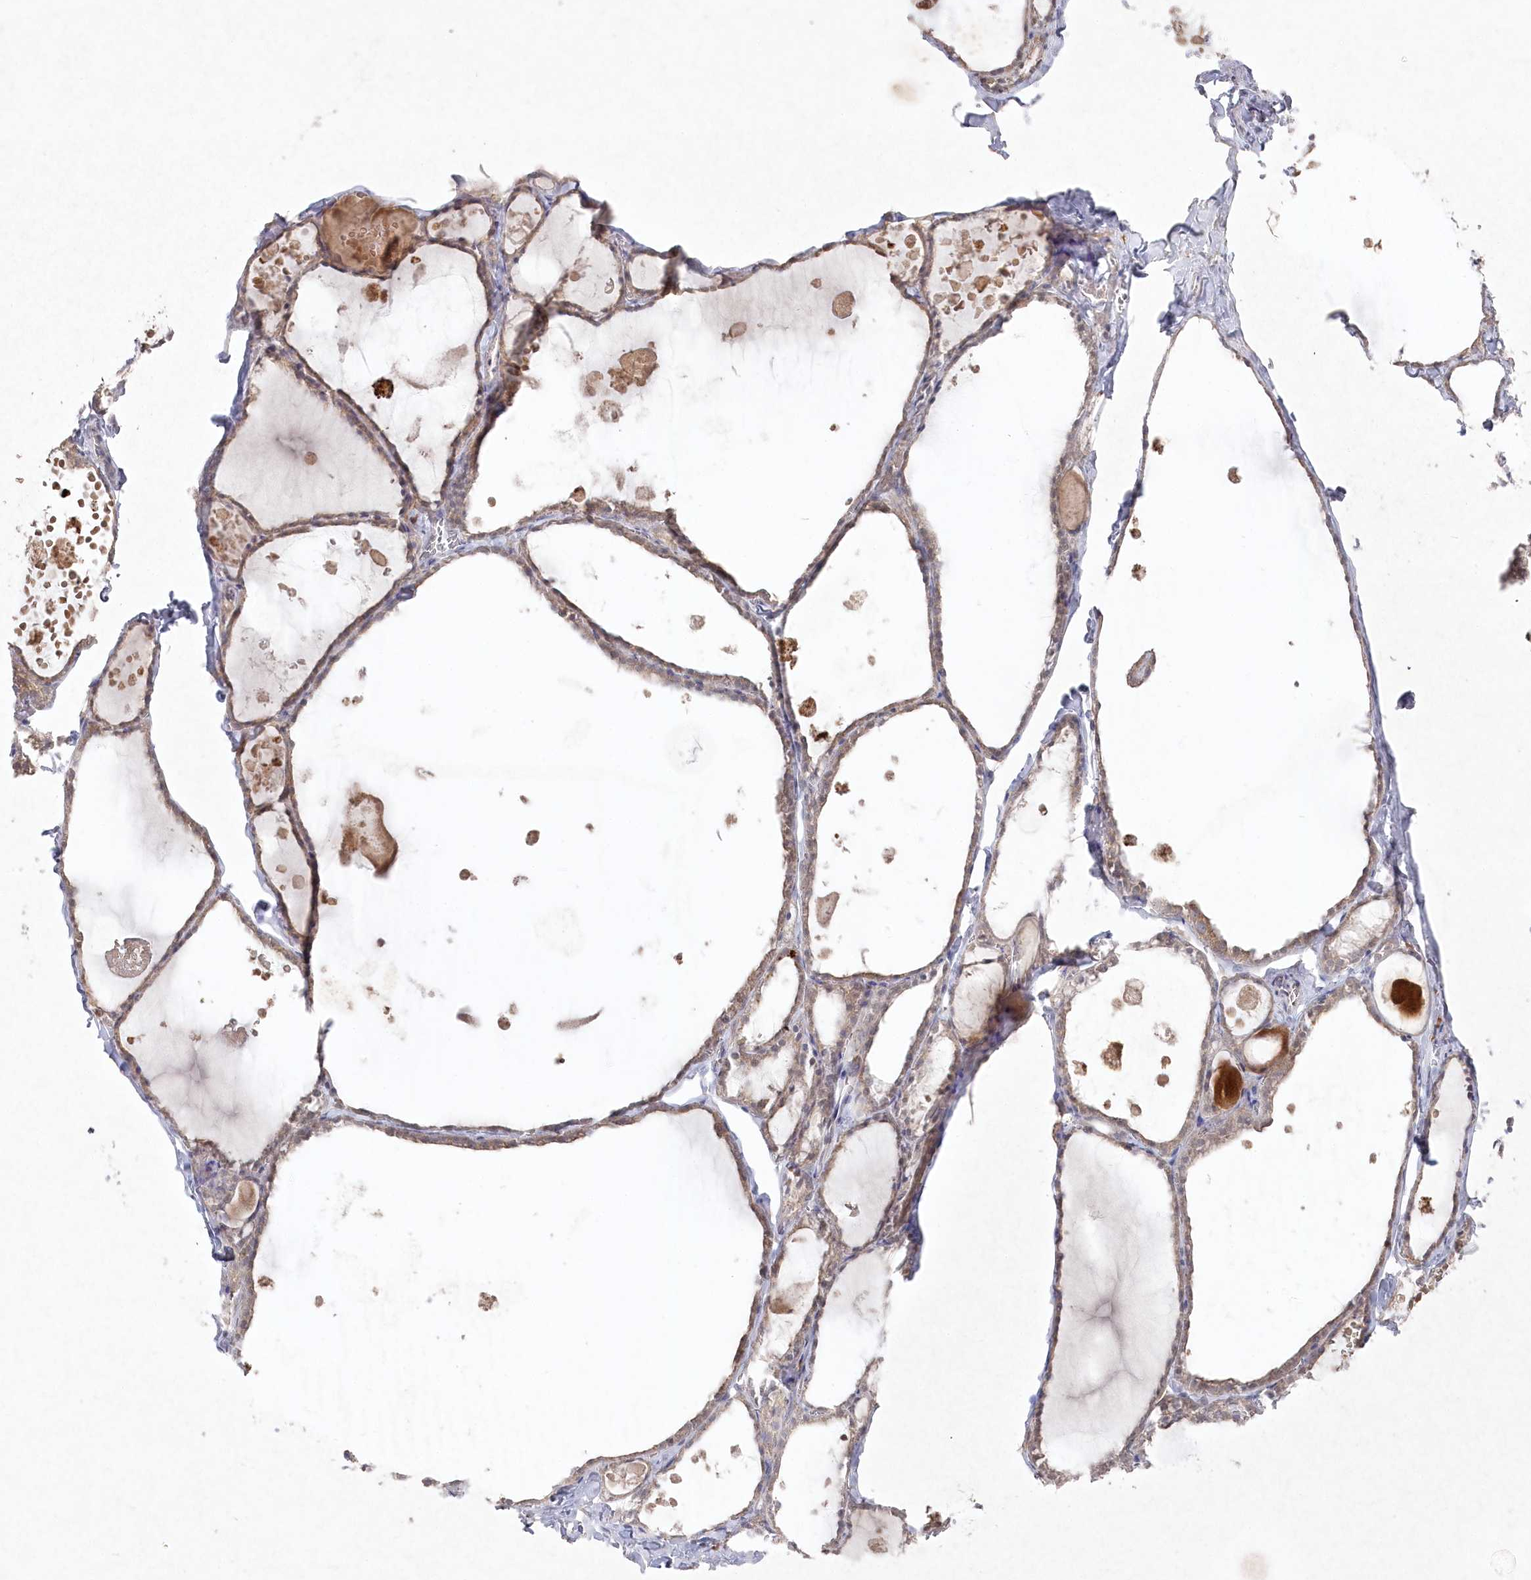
{"staining": {"intensity": "weak", "quantity": "25%-75%", "location": "cytoplasmic/membranous"}, "tissue": "thyroid gland", "cell_type": "Glandular cells", "image_type": "normal", "snomed": [{"axis": "morphology", "description": "Normal tissue, NOS"}, {"axis": "topography", "description": "Thyroid gland"}], "caption": "This image demonstrates IHC staining of unremarkable thyroid gland, with low weak cytoplasmic/membranous staining in about 25%-75% of glandular cells.", "gene": "TGFBRAP1", "patient": {"sex": "male", "age": 56}}